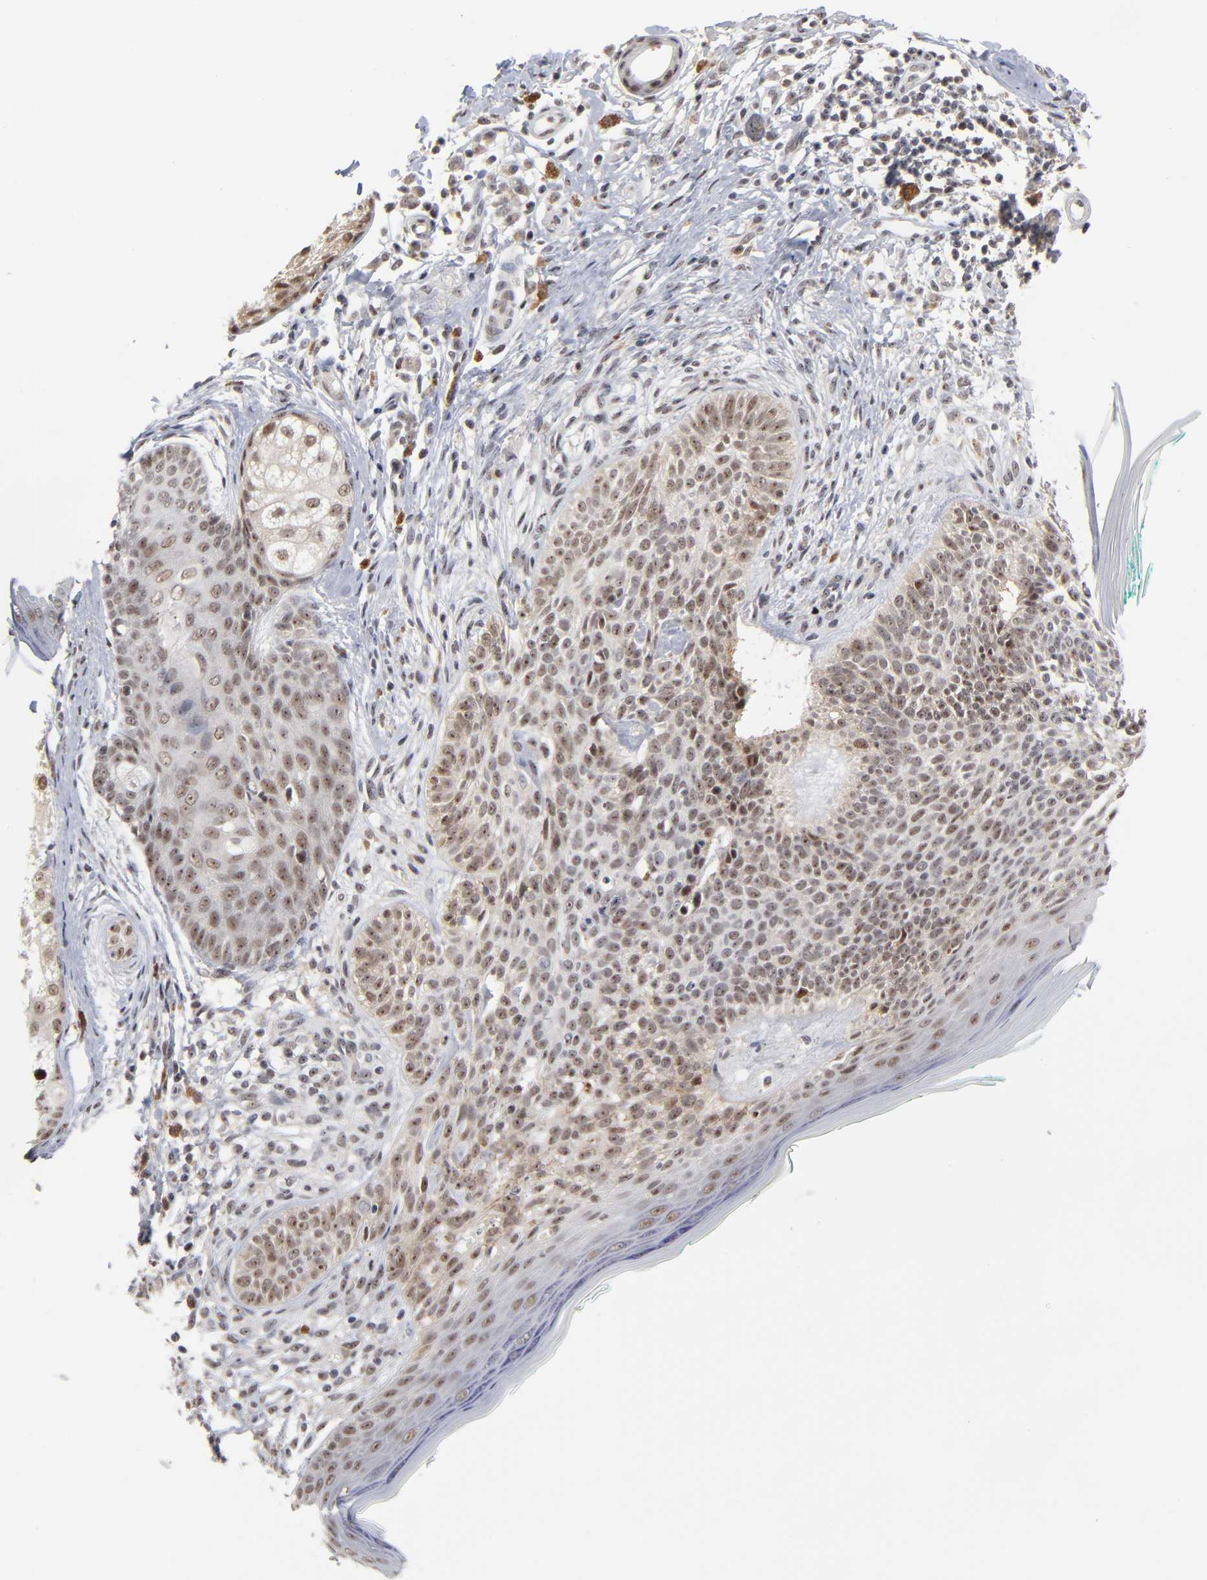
{"staining": {"intensity": "weak", "quantity": "25%-75%", "location": "nuclear"}, "tissue": "skin cancer", "cell_type": "Tumor cells", "image_type": "cancer", "snomed": [{"axis": "morphology", "description": "Normal tissue, NOS"}, {"axis": "morphology", "description": "Basal cell carcinoma"}, {"axis": "topography", "description": "Skin"}], "caption": "Skin basal cell carcinoma was stained to show a protein in brown. There is low levels of weak nuclear staining in approximately 25%-75% of tumor cells. (DAB = brown stain, brightfield microscopy at high magnification).", "gene": "ZNF419", "patient": {"sex": "male", "age": 76}}